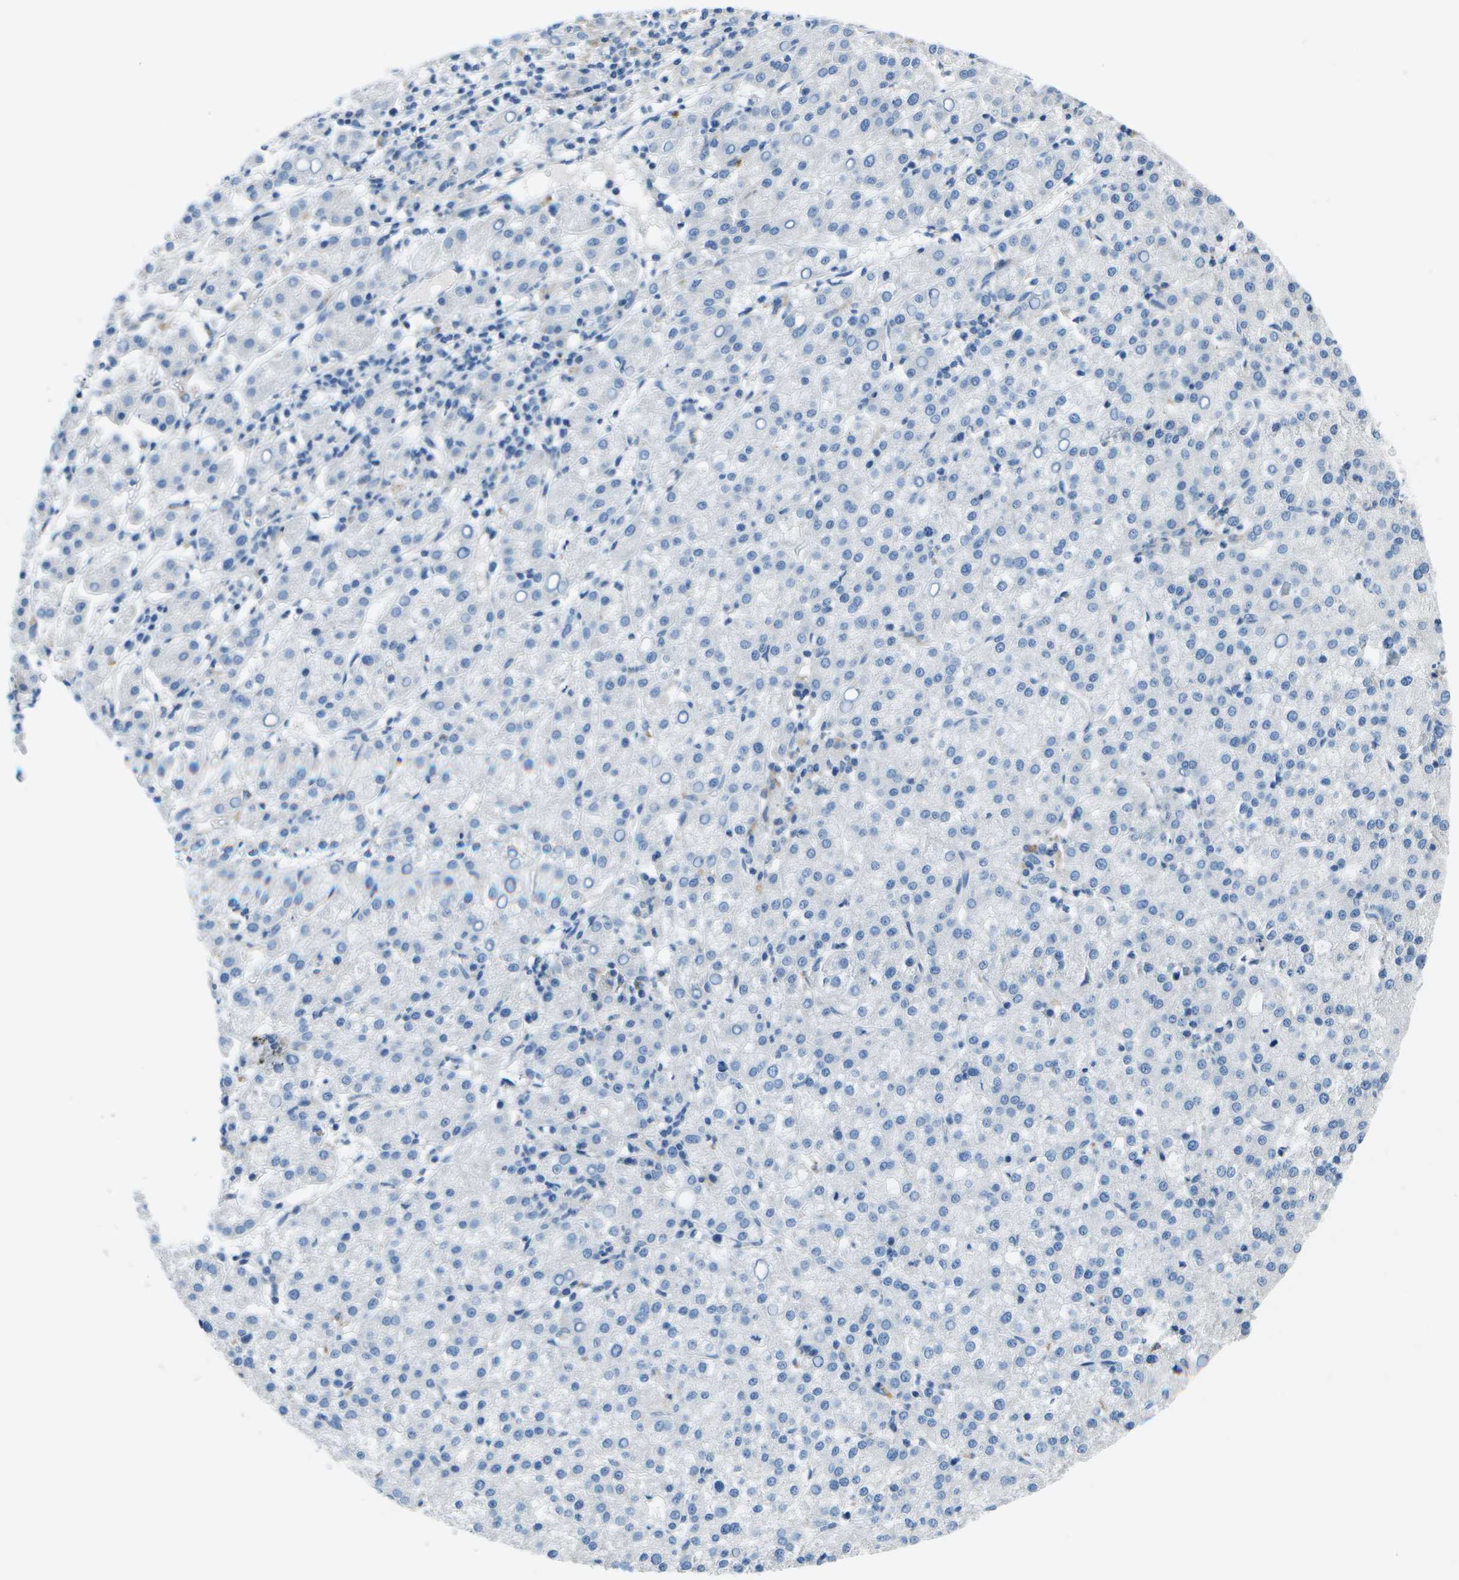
{"staining": {"intensity": "negative", "quantity": "none", "location": "none"}, "tissue": "liver cancer", "cell_type": "Tumor cells", "image_type": "cancer", "snomed": [{"axis": "morphology", "description": "Carcinoma, Hepatocellular, NOS"}, {"axis": "topography", "description": "Liver"}], "caption": "Immunohistochemical staining of human liver cancer shows no significant staining in tumor cells.", "gene": "DCT", "patient": {"sex": "female", "age": 58}}